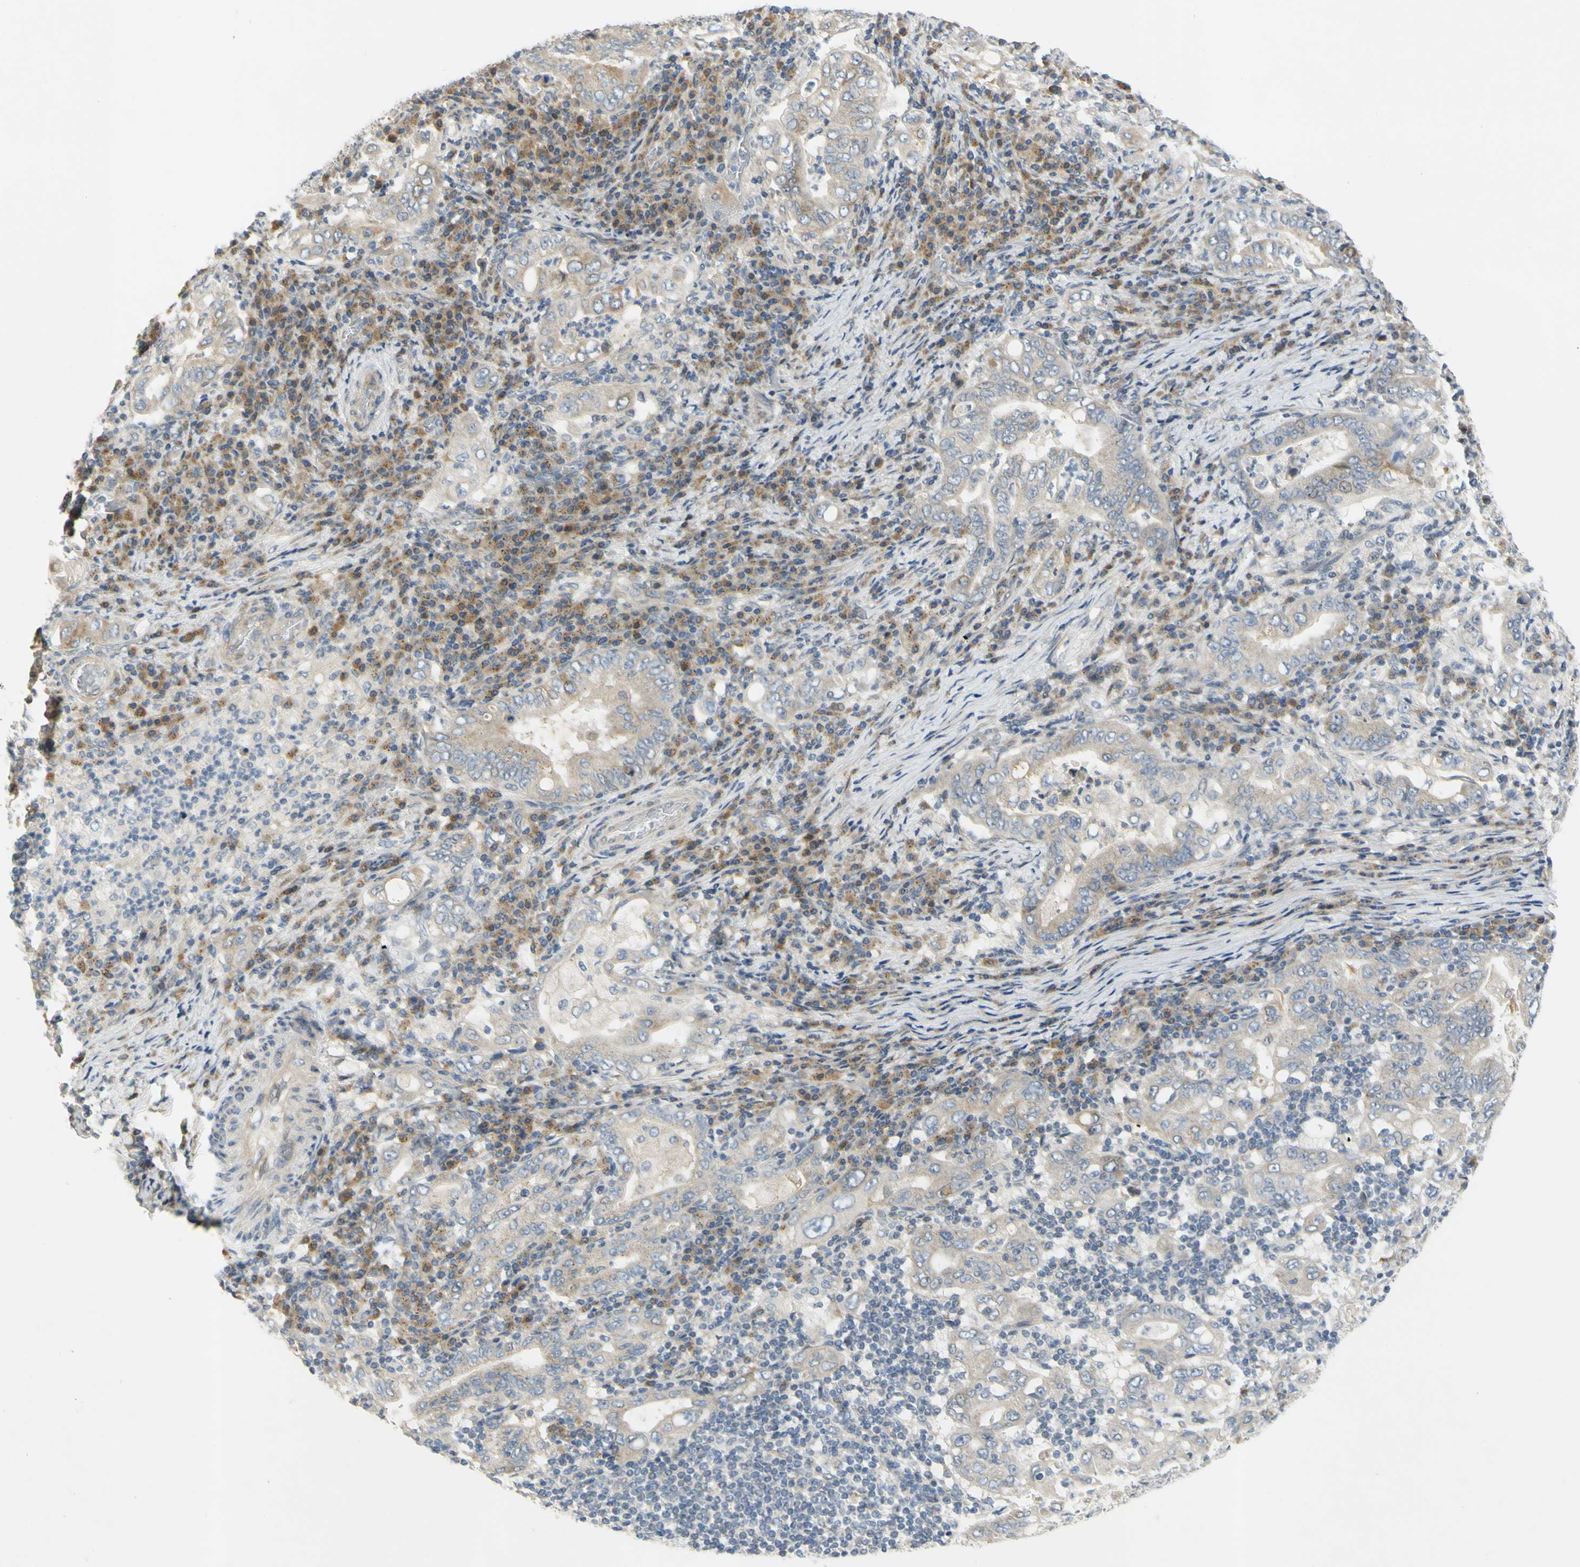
{"staining": {"intensity": "weak", "quantity": ">75%", "location": "cytoplasmic/membranous"}, "tissue": "stomach cancer", "cell_type": "Tumor cells", "image_type": "cancer", "snomed": [{"axis": "morphology", "description": "Normal tissue, NOS"}, {"axis": "morphology", "description": "Adenocarcinoma, NOS"}, {"axis": "topography", "description": "Esophagus"}, {"axis": "topography", "description": "Stomach, upper"}, {"axis": "topography", "description": "Peripheral nerve tissue"}], "caption": "Stomach cancer stained with a protein marker displays weak staining in tumor cells.", "gene": "CCNB2", "patient": {"sex": "male", "age": 62}}